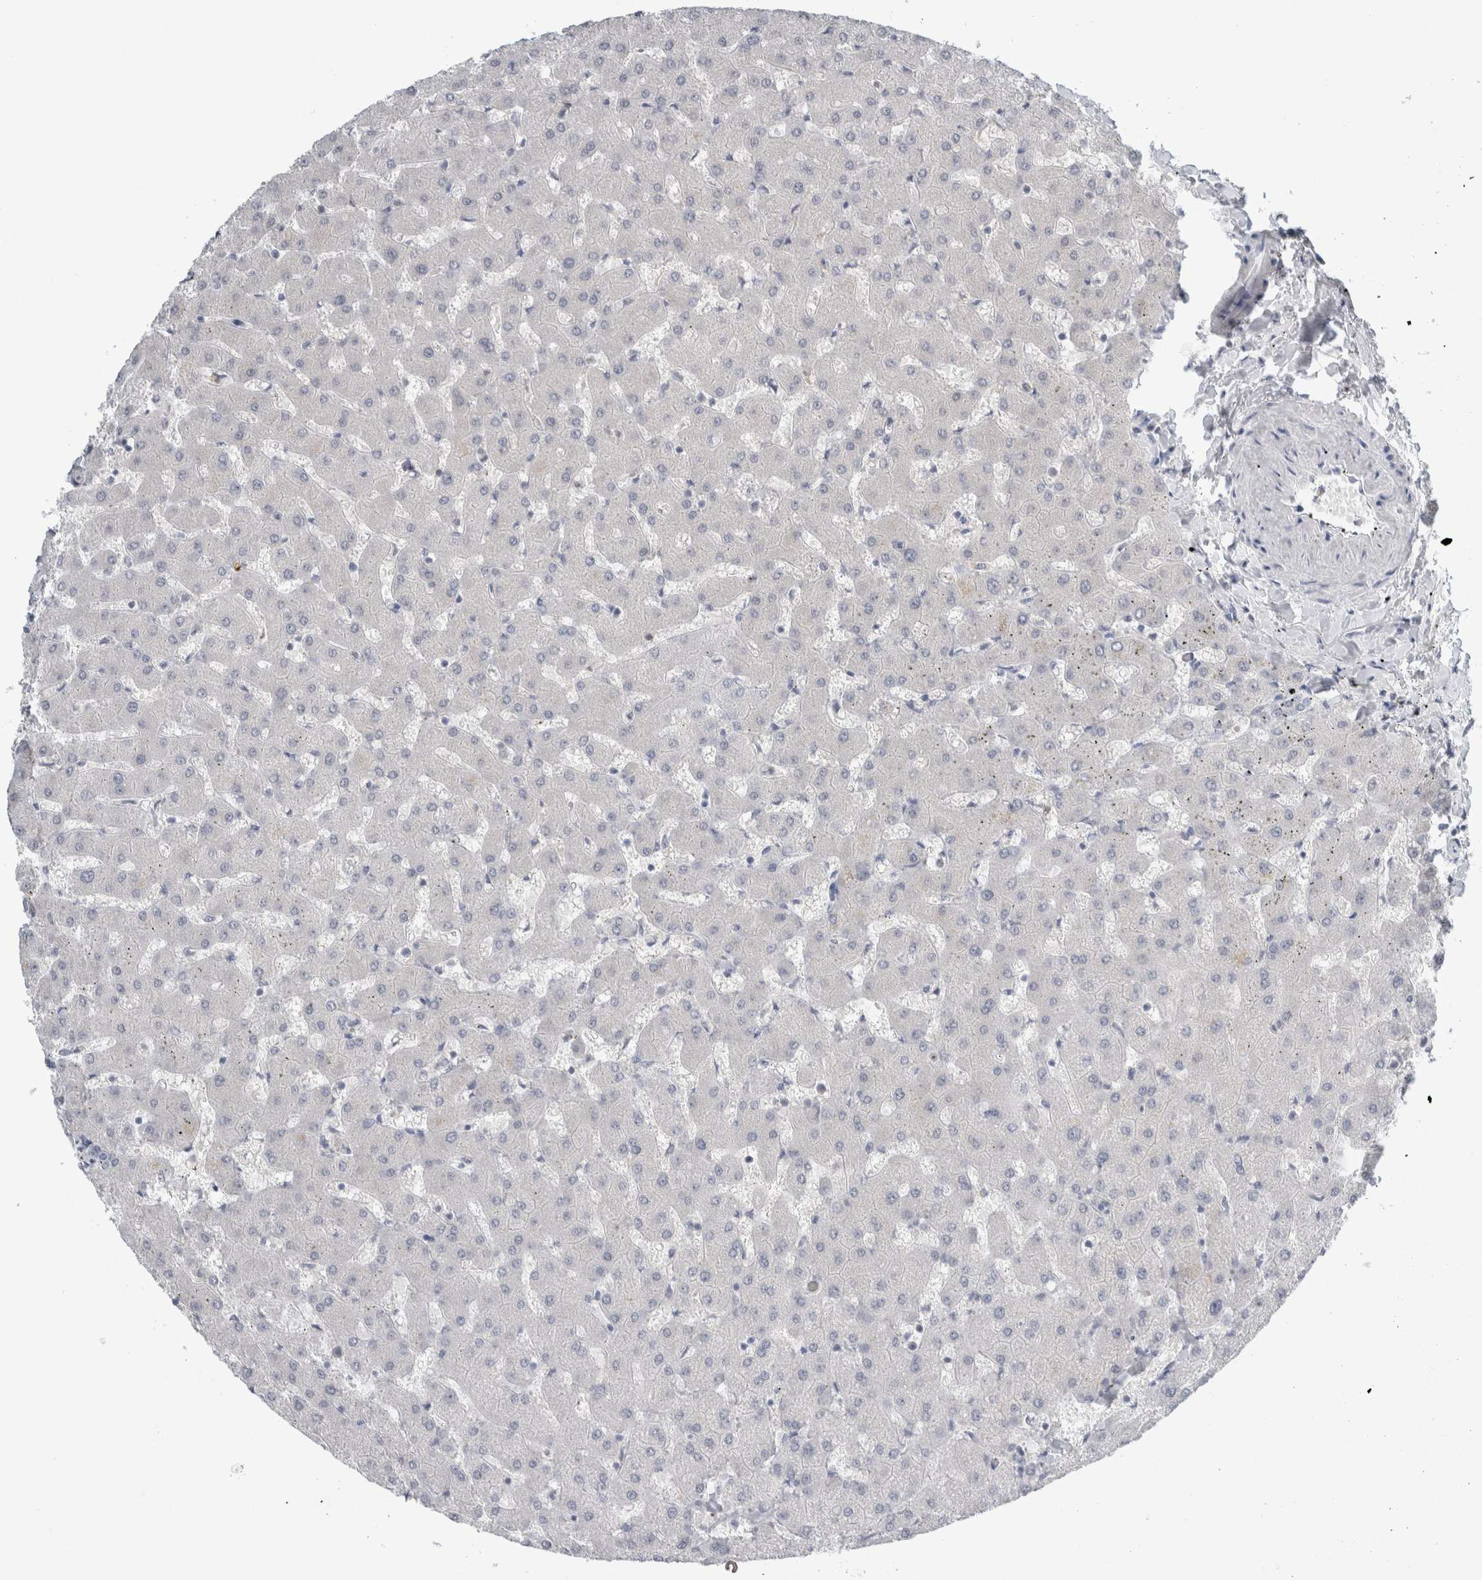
{"staining": {"intensity": "negative", "quantity": "none", "location": "none"}, "tissue": "liver", "cell_type": "Cholangiocytes", "image_type": "normal", "snomed": [{"axis": "morphology", "description": "Normal tissue, NOS"}, {"axis": "topography", "description": "Liver"}], "caption": "A high-resolution image shows IHC staining of normal liver, which shows no significant staining in cholangiocytes. (DAB (3,3'-diaminobenzidine) IHC with hematoxylin counter stain).", "gene": "CASP6", "patient": {"sex": "female", "age": 63}}